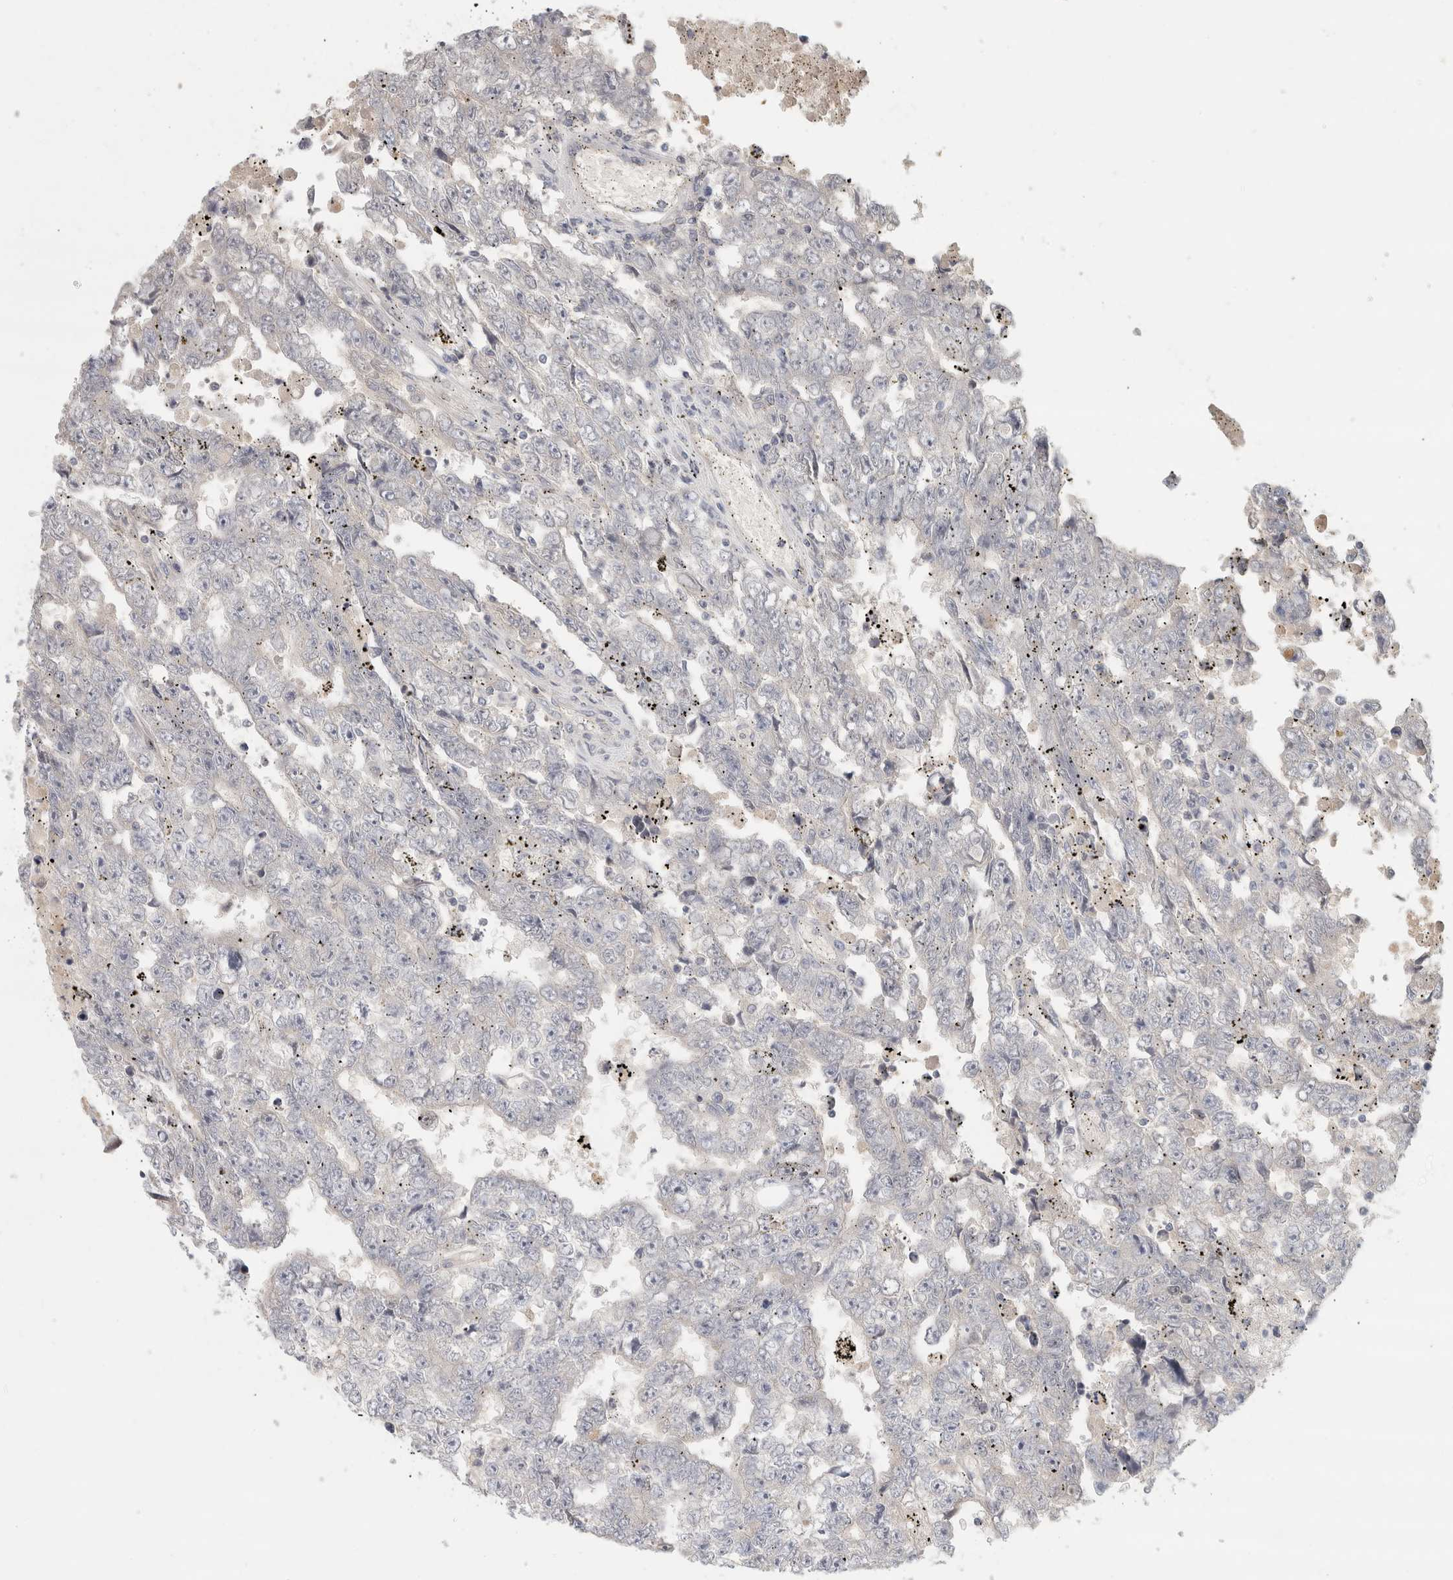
{"staining": {"intensity": "negative", "quantity": "none", "location": "none"}, "tissue": "testis cancer", "cell_type": "Tumor cells", "image_type": "cancer", "snomed": [{"axis": "morphology", "description": "Carcinoma, Embryonal, NOS"}, {"axis": "topography", "description": "Testis"}], "caption": "DAB immunohistochemical staining of testis cancer reveals no significant expression in tumor cells.", "gene": "STK31", "patient": {"sex": "male", "age": 25}}